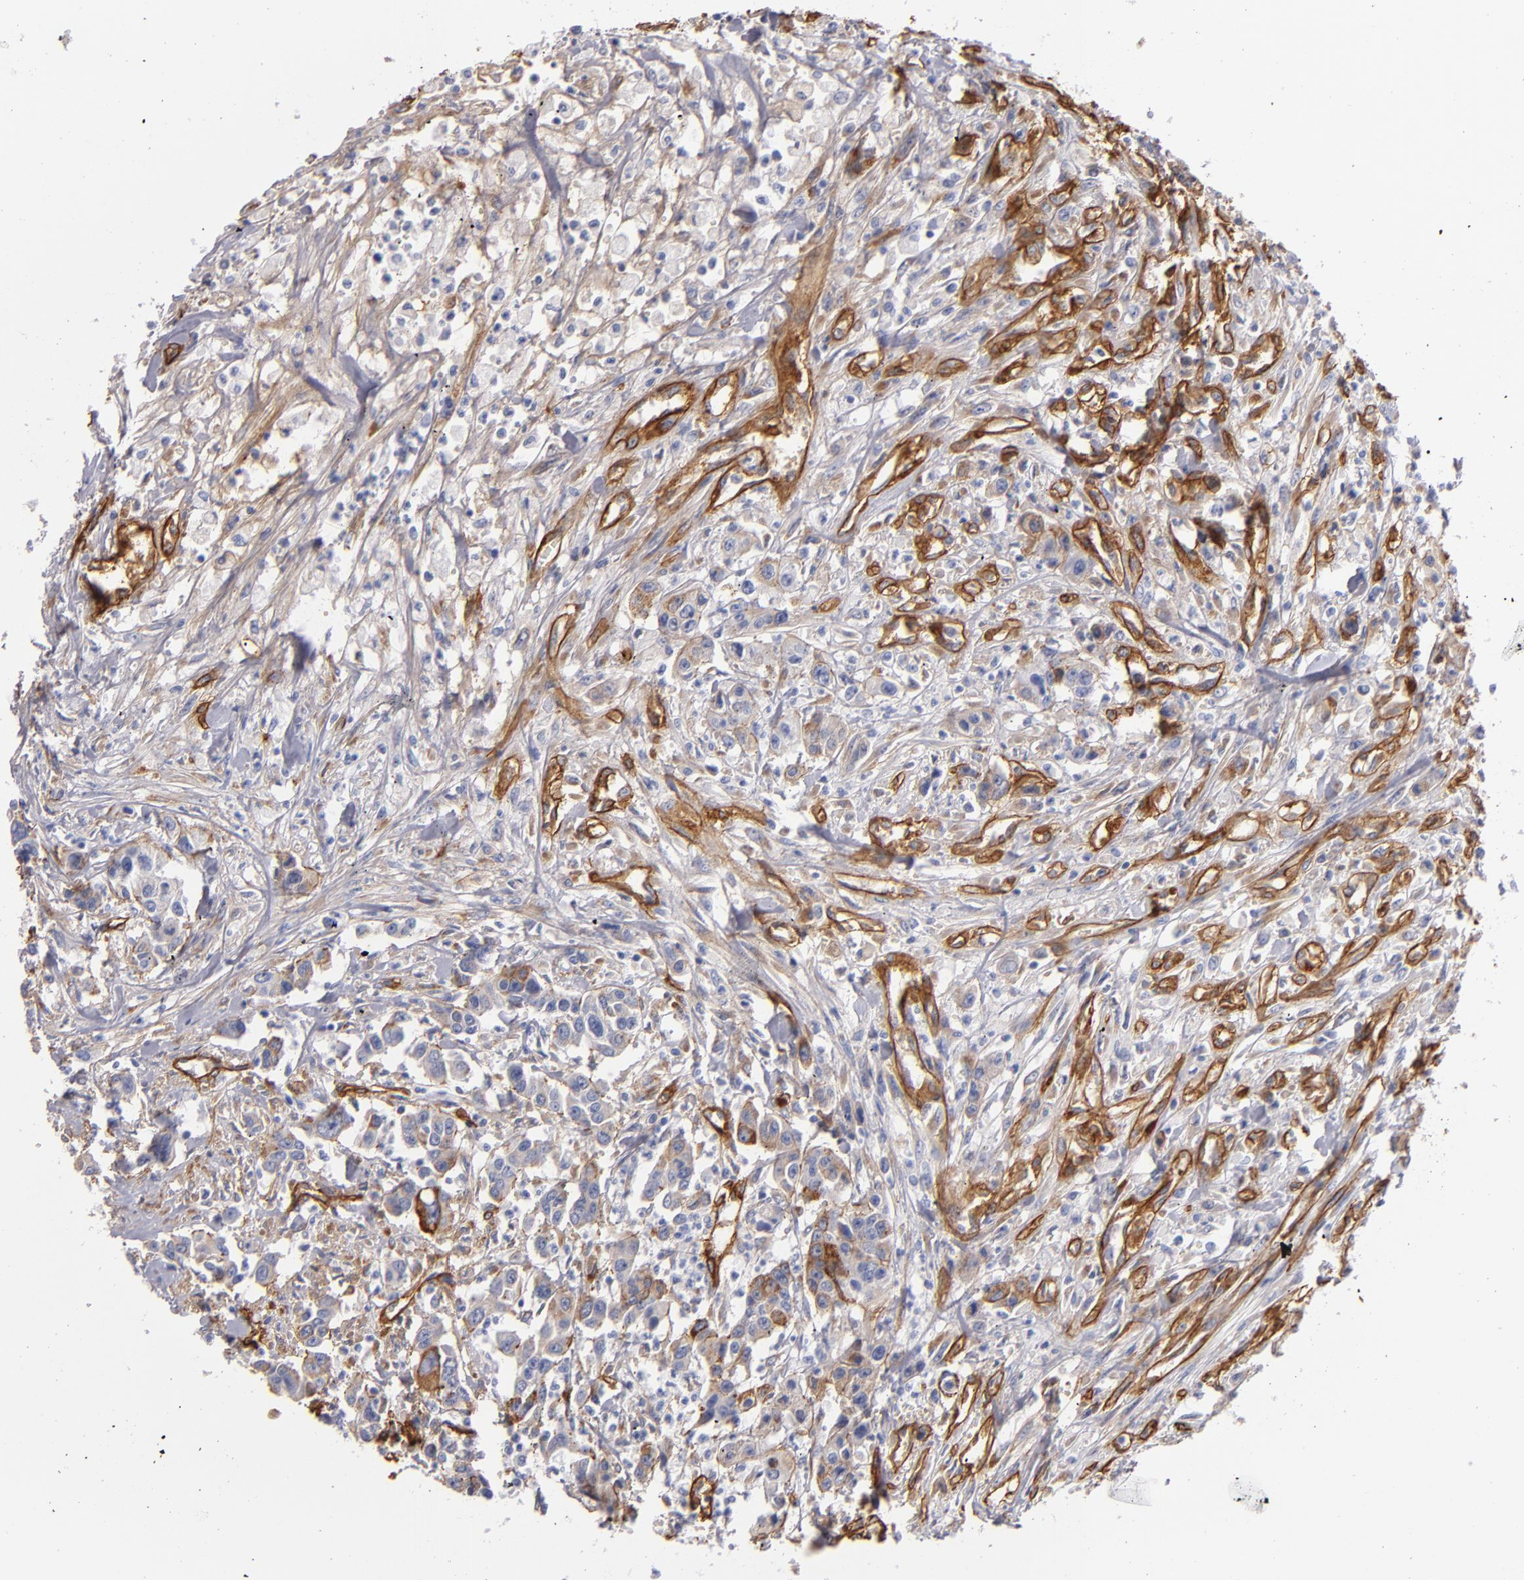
{"staining": {"intensity": "weak", "quantity": ">75%", "location": "cytoplasmic/membranous"}, "tissue": "urothelial cancer", "cell_type": "Tumor cells", "image_type": "cancer", "snomed": [{"axis": "morphology", "description": "Urothelial carcinoma, High grade"}, {"axis": "topography", "description": "Urinary bladder"}], "caption": "IHC of high-grade urothelial carcinoma reveals low levels of weak cytoplasmic/membranous expression in about >75% of tumor cells.", "gene": "LAMC1", "patient": {"sex": "male", "age": 86}}